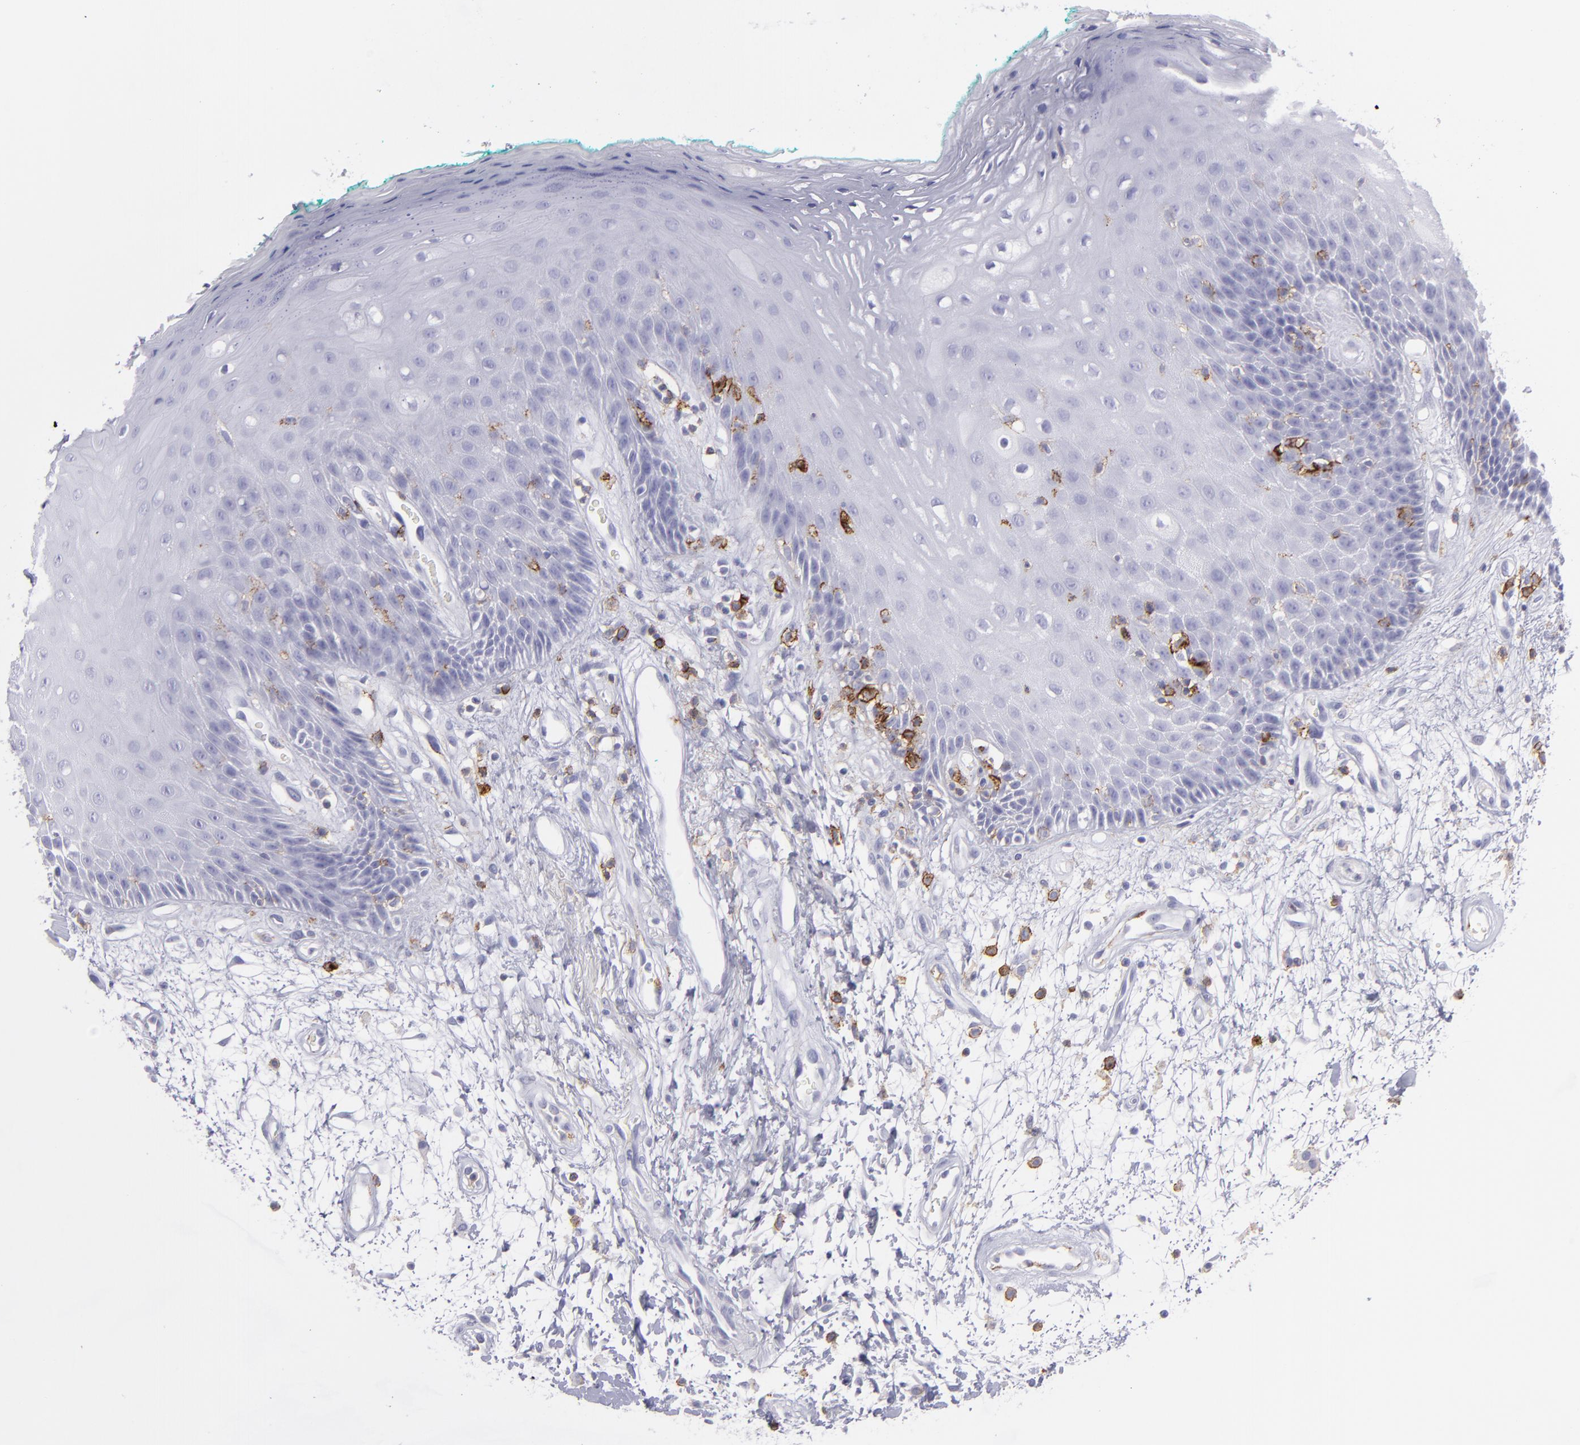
{"staining": {"intensity": "negative", "quantity": "none", "location": "none"}, "tissue": "oral mucosa", "cell_type": "Squamous epithelial cells", "image_type": "normal", "snomed": [{"axis": "morphology", "description": "Normal tissue, NOS"}, {"axis": "morphology", "description": "Squamous cell carcinoma, NOS"}, {"axis": "topography", "description": "Skeletal muscle"}, {"axis": "topography", "description": "Oral tissue"}, {"axis": "topography", "description": "Head-Neck"}], "caption": "DAB immunohistochemical staining of unremarkable oral mucosa shows no significant positivity in squamous epithelial cells.", "gene": "SELPLG", "patient": {"sex": "female", "age": 84}}